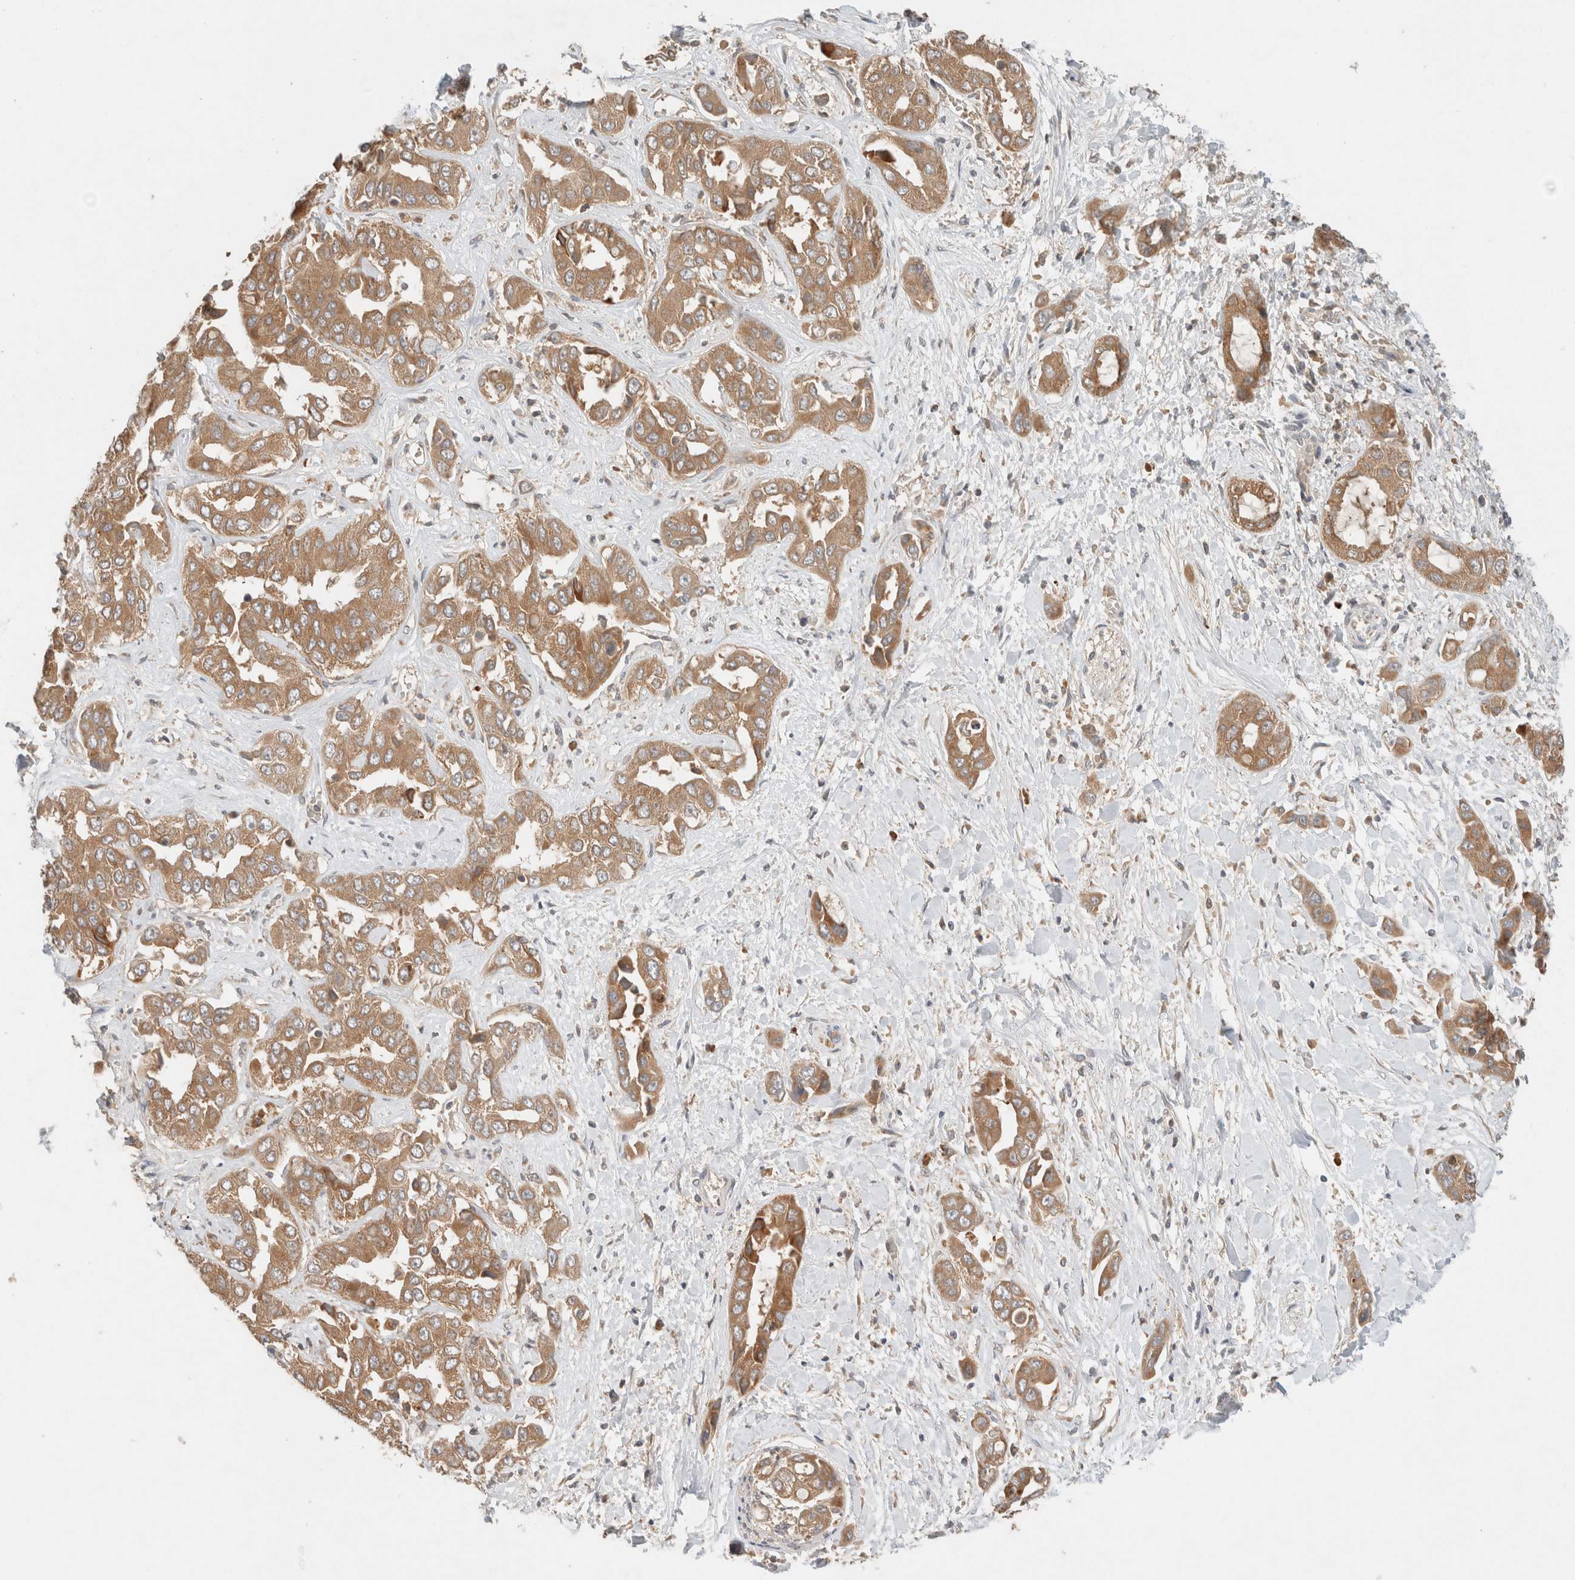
{"staining": {"intensity": "moderate", "quantity": ">75%", "location": "cytoplasmic/membranous"}, "tissue": "liver cancer", "cell_type": "Tumor cells", "image_type": "cancer", "snomed": [{"axis": "morphology", "description": "Cholangiocarcinoma"}, {"axis": "topography", "description": "Liver"}], "caption": "A brown stain labels moderate cytoplasmic/membranous staining of a protein in liver cancer tumor cells.", "gene": "ARFGEF2", "patient": {"sex": "female", "age": 52}}